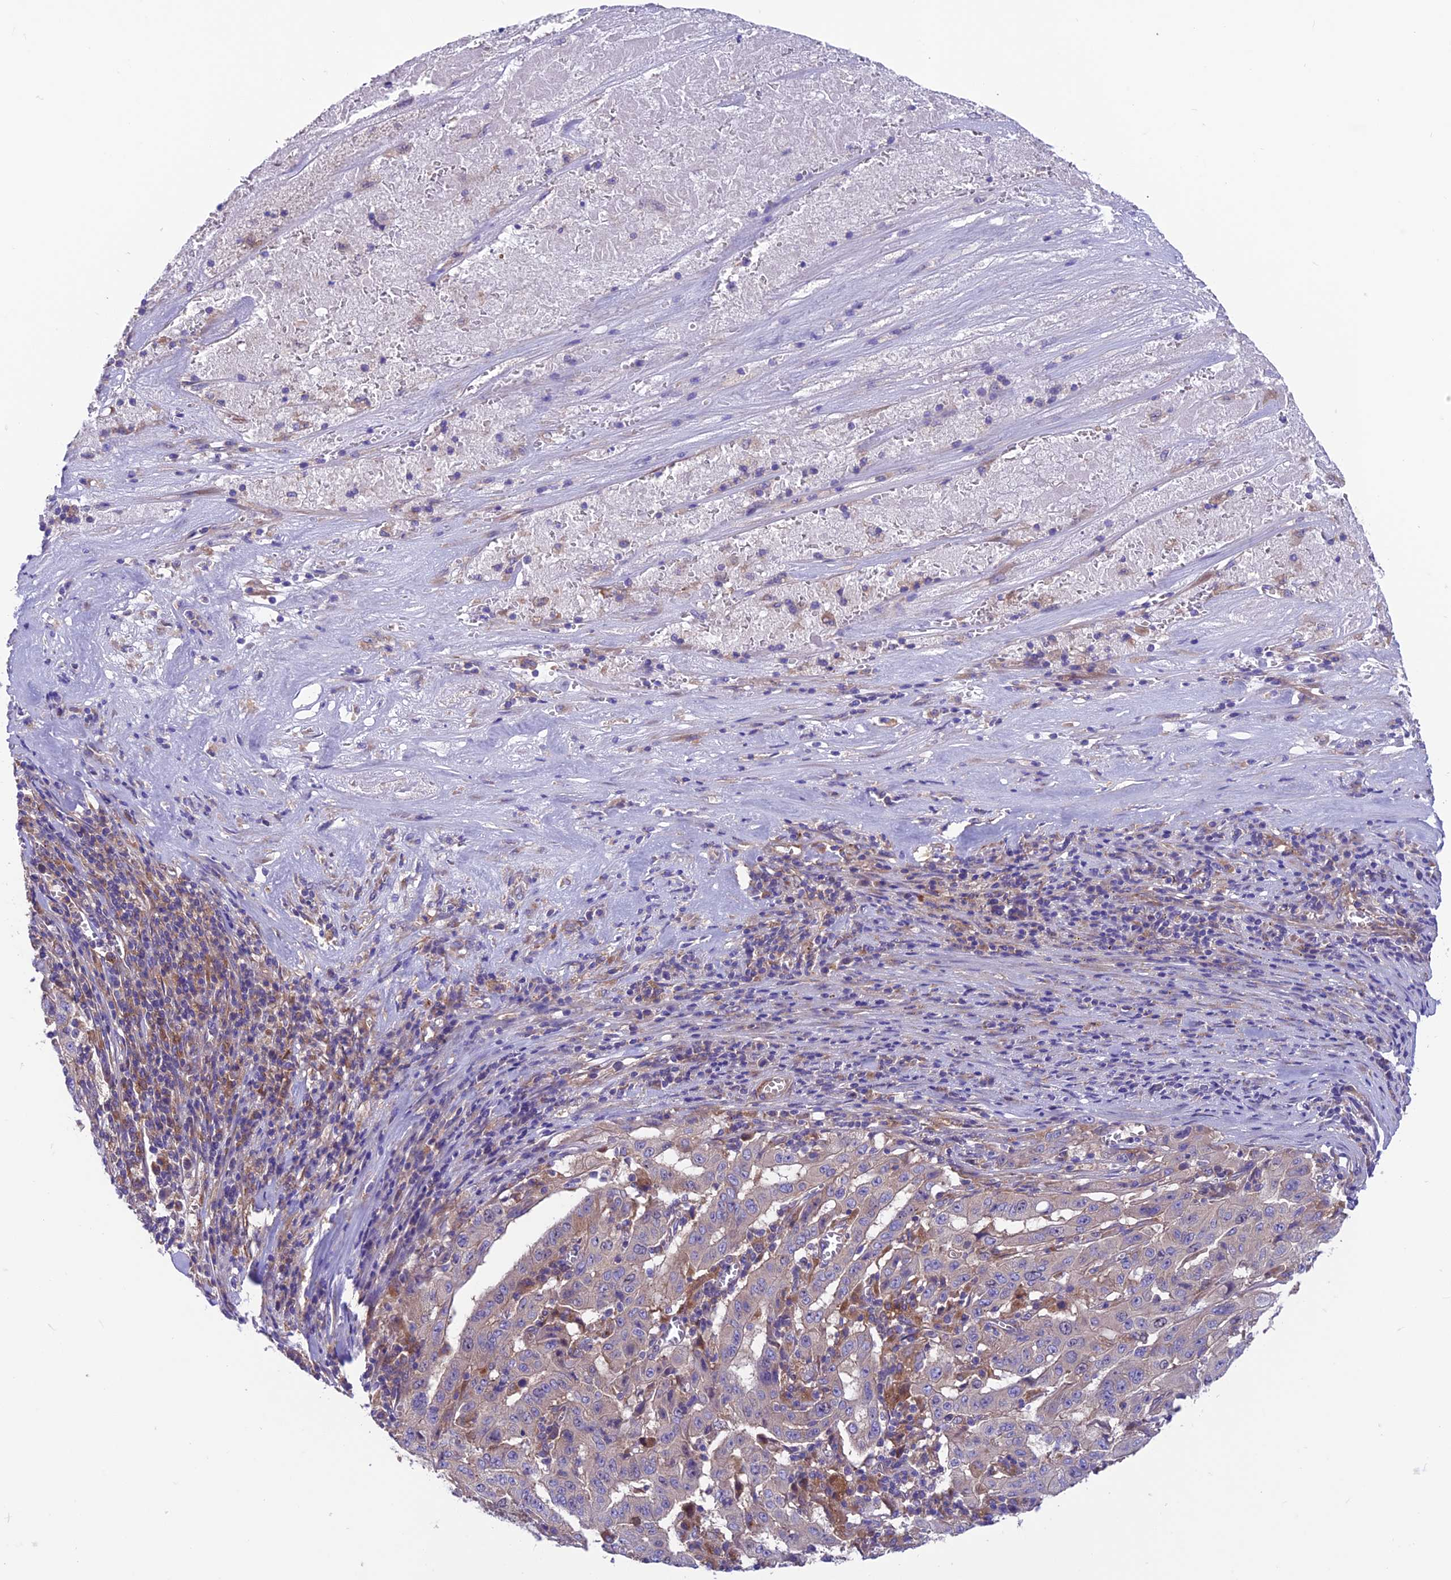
{"staining": {"intensity": "negative", "quantity": "none", "location": "none"}, "tissue": "pancreatic cancer", "cell_type": "Tumor cells", "image_type": "cancer", "snomed": [{"axis": "morphology", "description": "Adenocarcinoma, NOS"}, {"axis": "topography", "description": "Pancreas"}], "caption": "Immunohistochemical staining of pancreatic cancer shows no significant positivity in tumor cells.", "gene": "VPS16", "patient": {"sex": "male", "age": 63}}